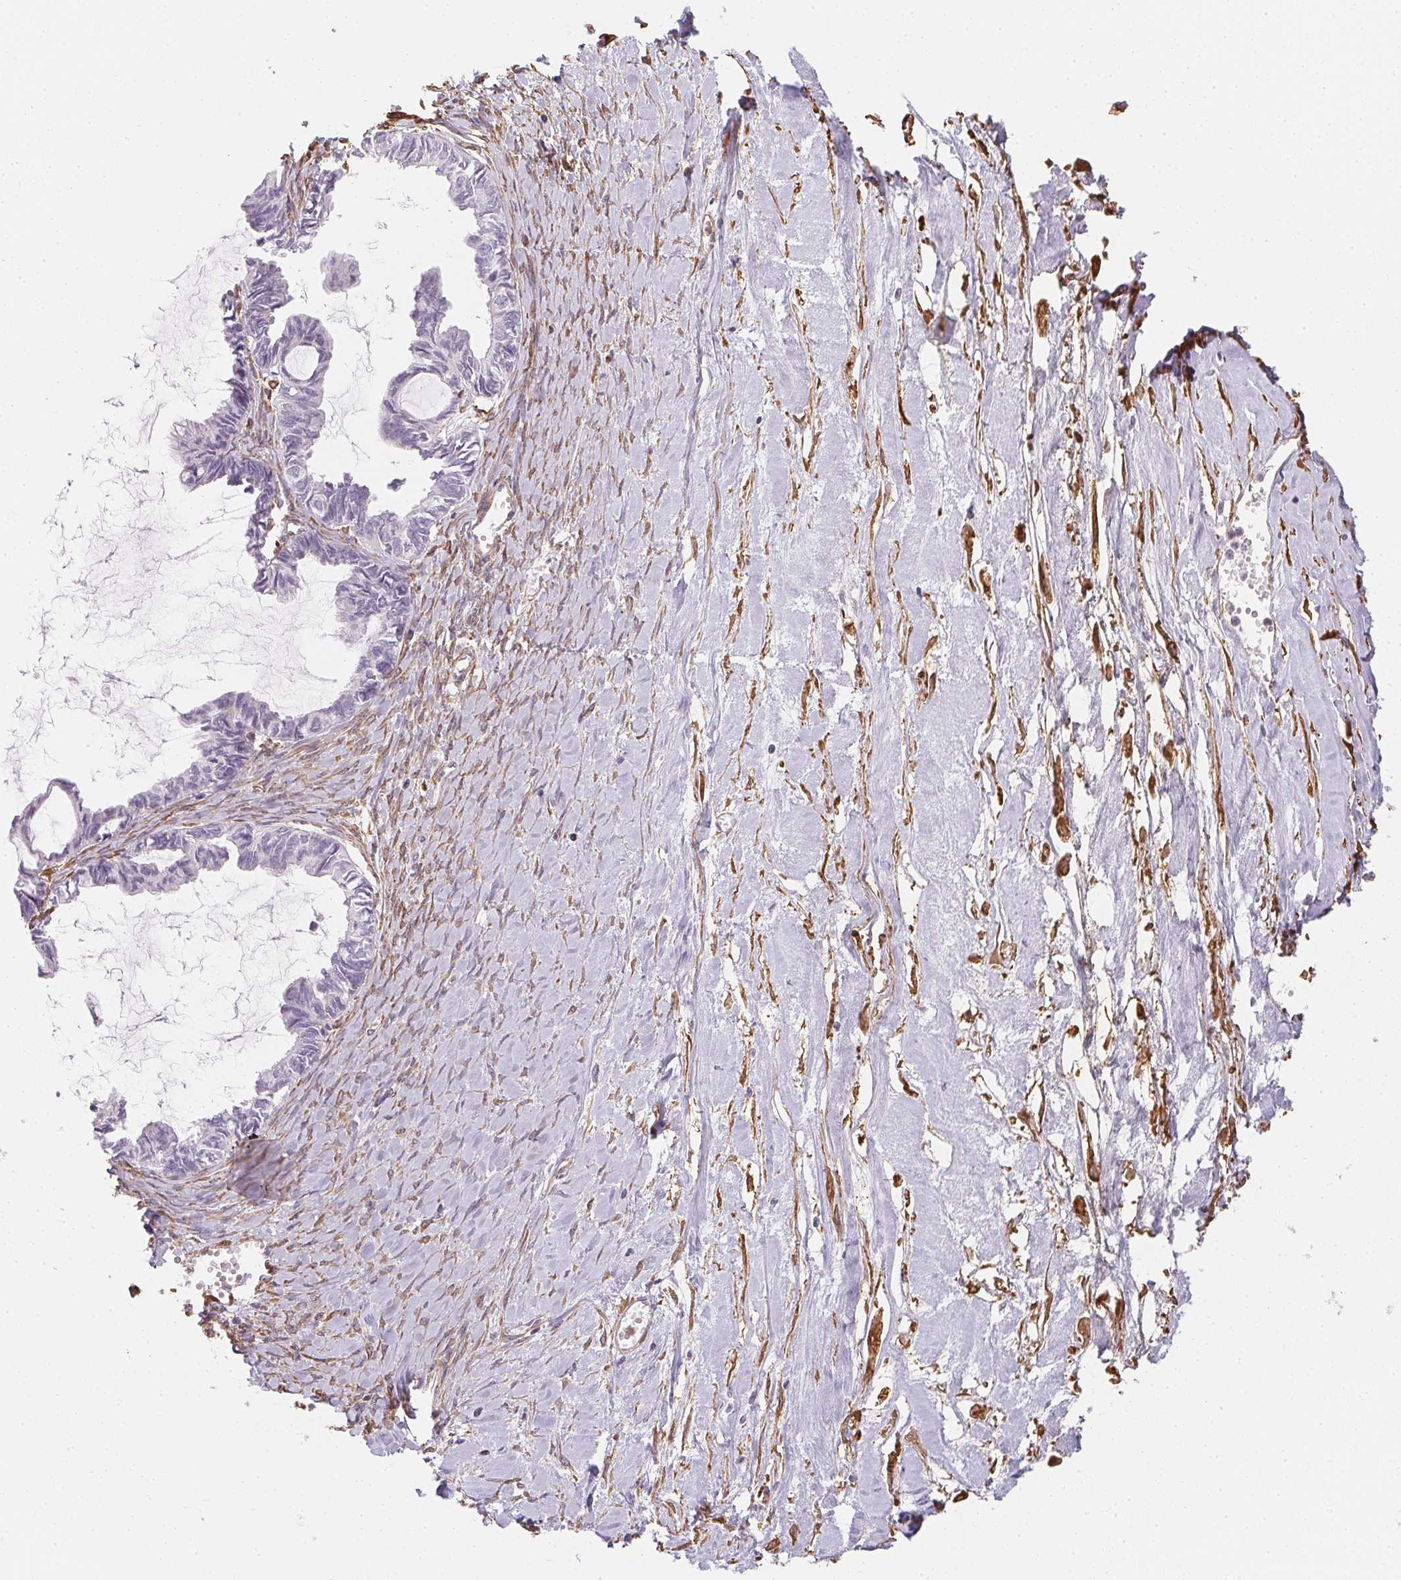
{"staining": {"intensity": "negative", "quantity": "none", "location": "none"}, "tissue": "ovarian cancer", "cell_type": "Tumor cells", "image_type": "cancer", "snomed": [{"axis": "morphology", "description": "Cystadenocarcinoma, mucinous, NOS"}, {"axis": "topography", "description": "Ovary"}], "caption": "The photomicrograph displays no staining of tumor cells in mucinous cystadenocarcinoma (ovarian).", "gene": "RSBN1", "patient": {"sex": "female", "age": 61}}